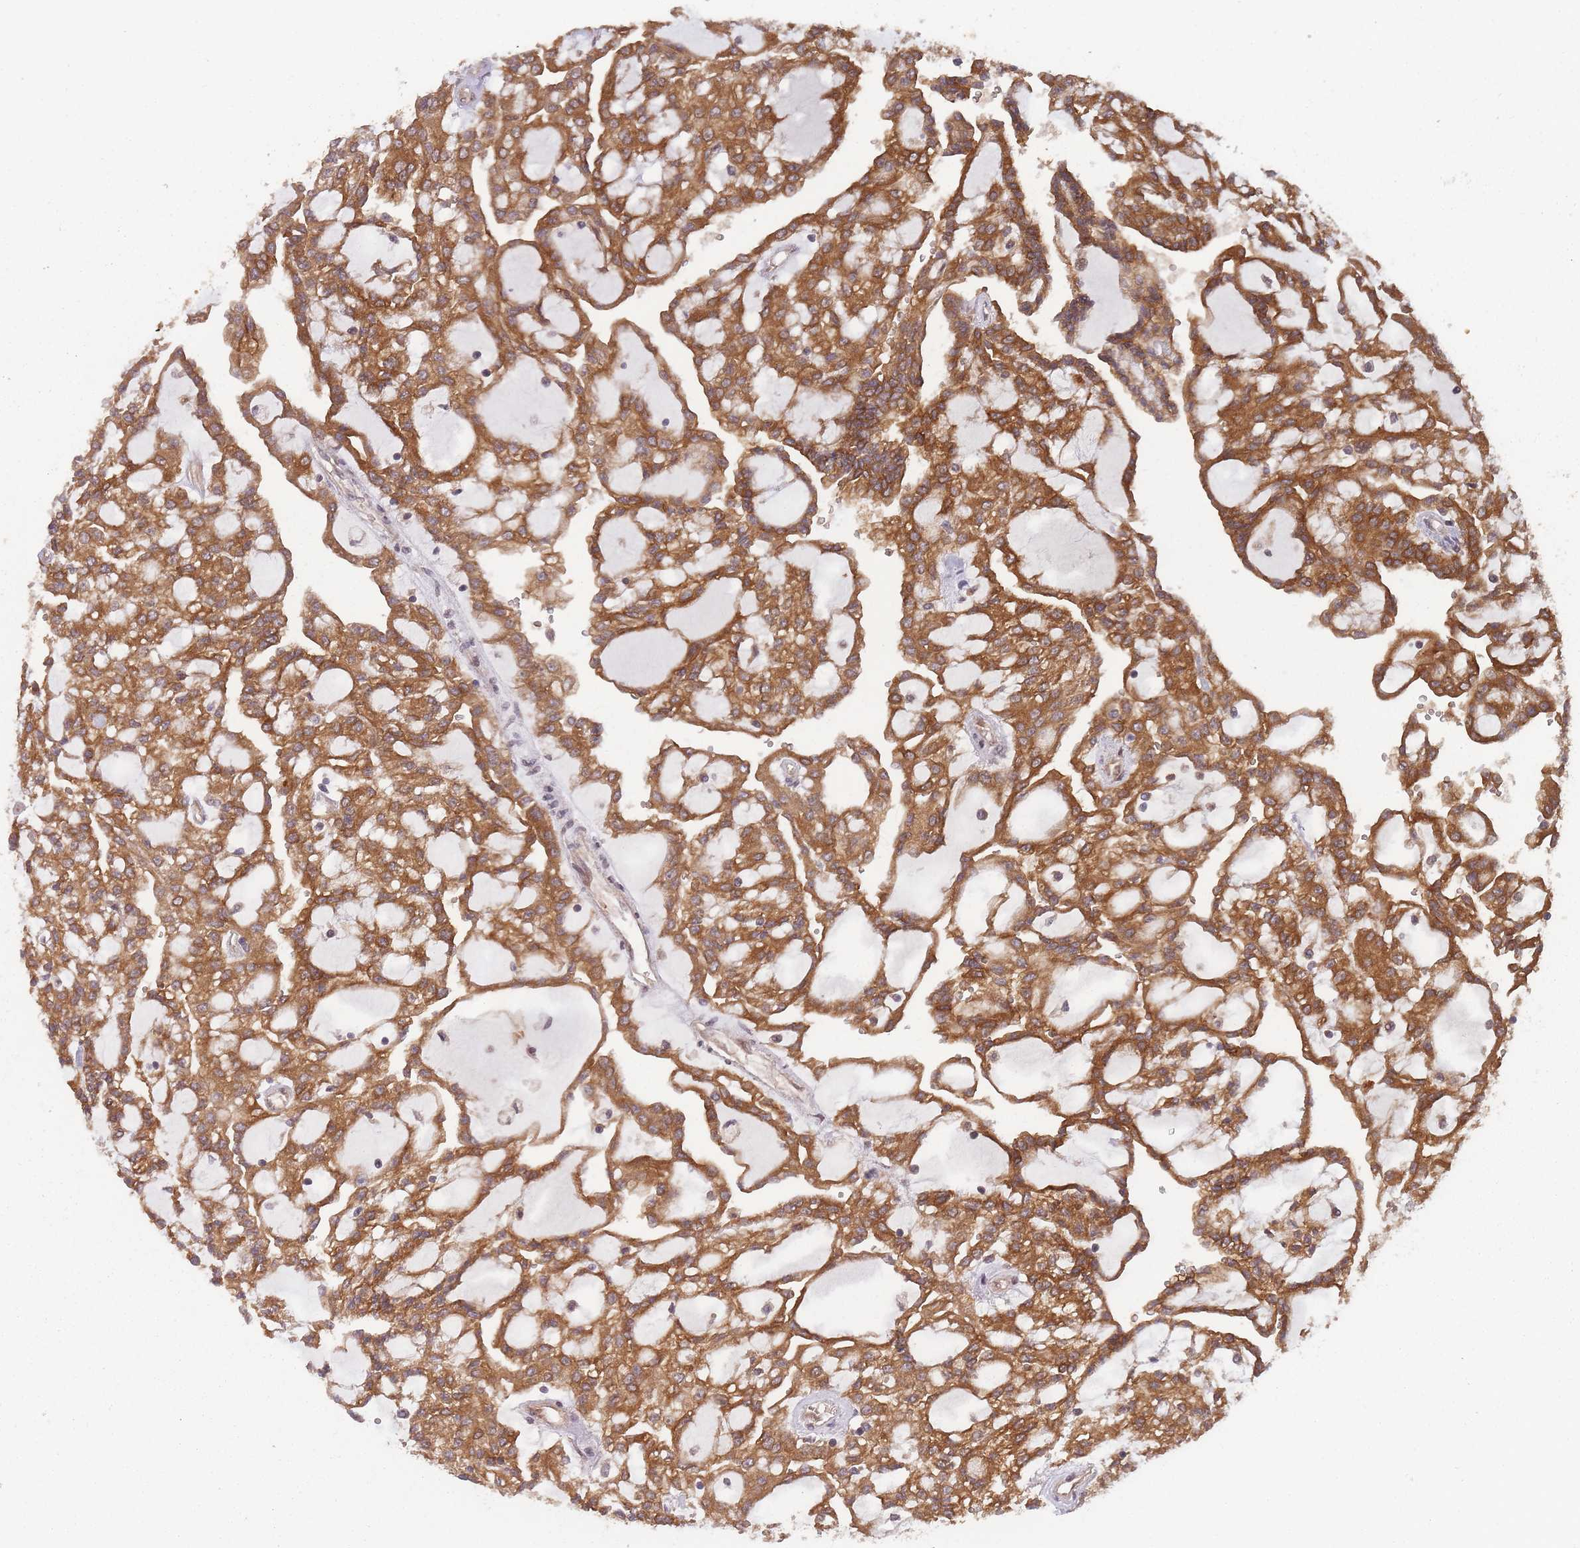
{"staining": {"intensity": "moderate", "quantity": ">75%", "location": "cytoplasmic/membranous"}, "tissue": "renal cancer", "cell_type": "Tumor cells", "image_type": "cancer", "snomed": [{"axis": "morphology", "description": "Adenocarcinoma, NOS"}, {"axis": "topography", "description": "Kidney"}], "caption": "Tumor cells reveal medium levels of moderate cytoplasmic/membranous positivity in approximately >75% of cells in renal adenocarcinoma.", "gene": "PPP6R3", "patient": {"sex": "male", "age": 63}}